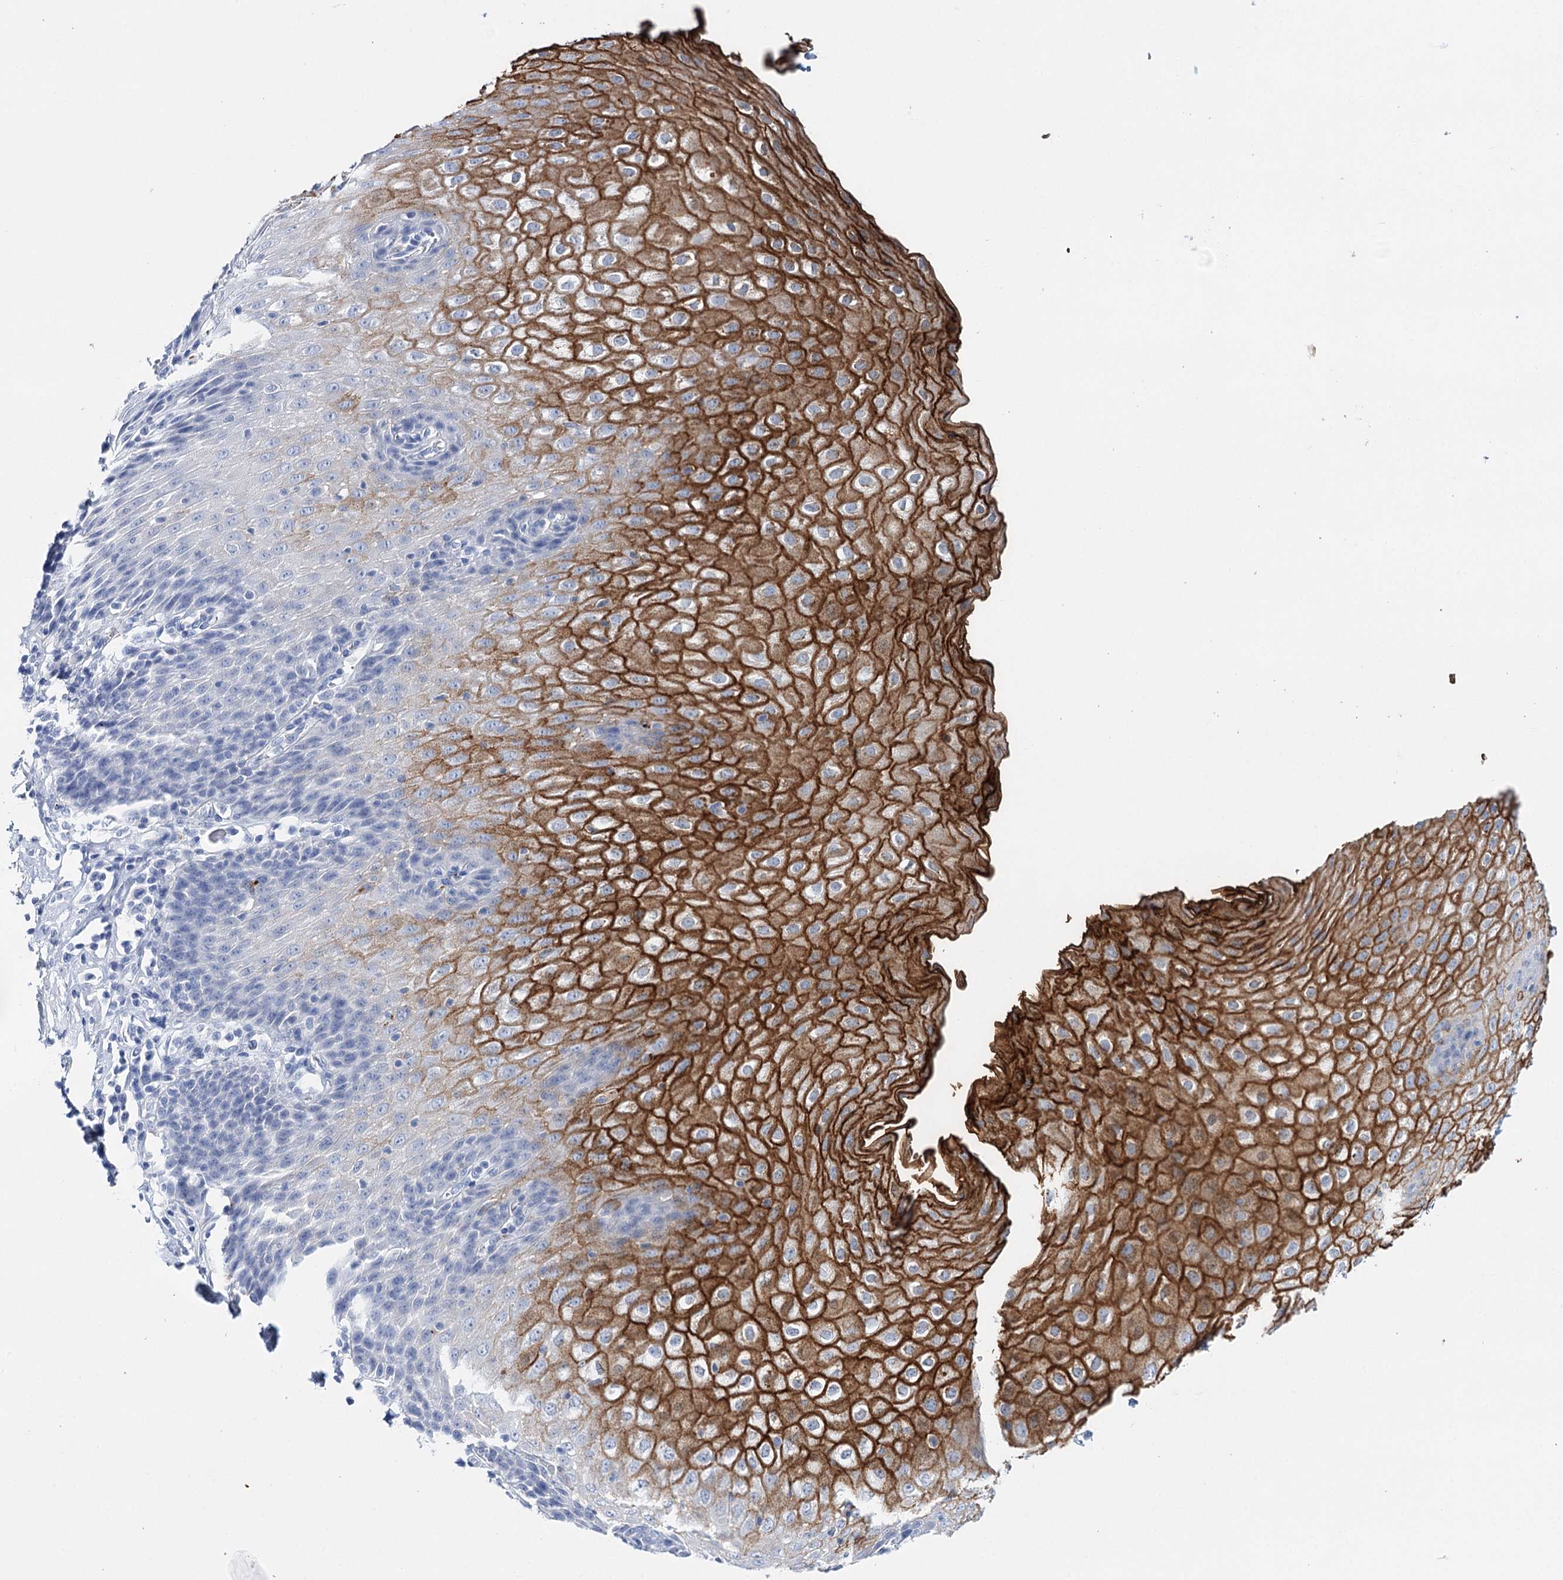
{"staining": {"intensity": "strong", "quantity": "<25%", "location": "cytoplasmic/membranous"}, "tissue": "esophagus", "cell_type": "Squamous epithelial cells", "image_type": "normal", "snomed": [{"axis": "morphology", "description": "Normal tissue, NOS"}, {"axis": "topography", "description": "Esophagus"}], "caption": "Immunohistochemical staining of normal esophagus displays strong cytoplasmic/membranous protein positivity in approximately <25% of squamous epithelial cells.", "gene": "CEACAM8", "patient": {"sex": "female", "age": 61}}